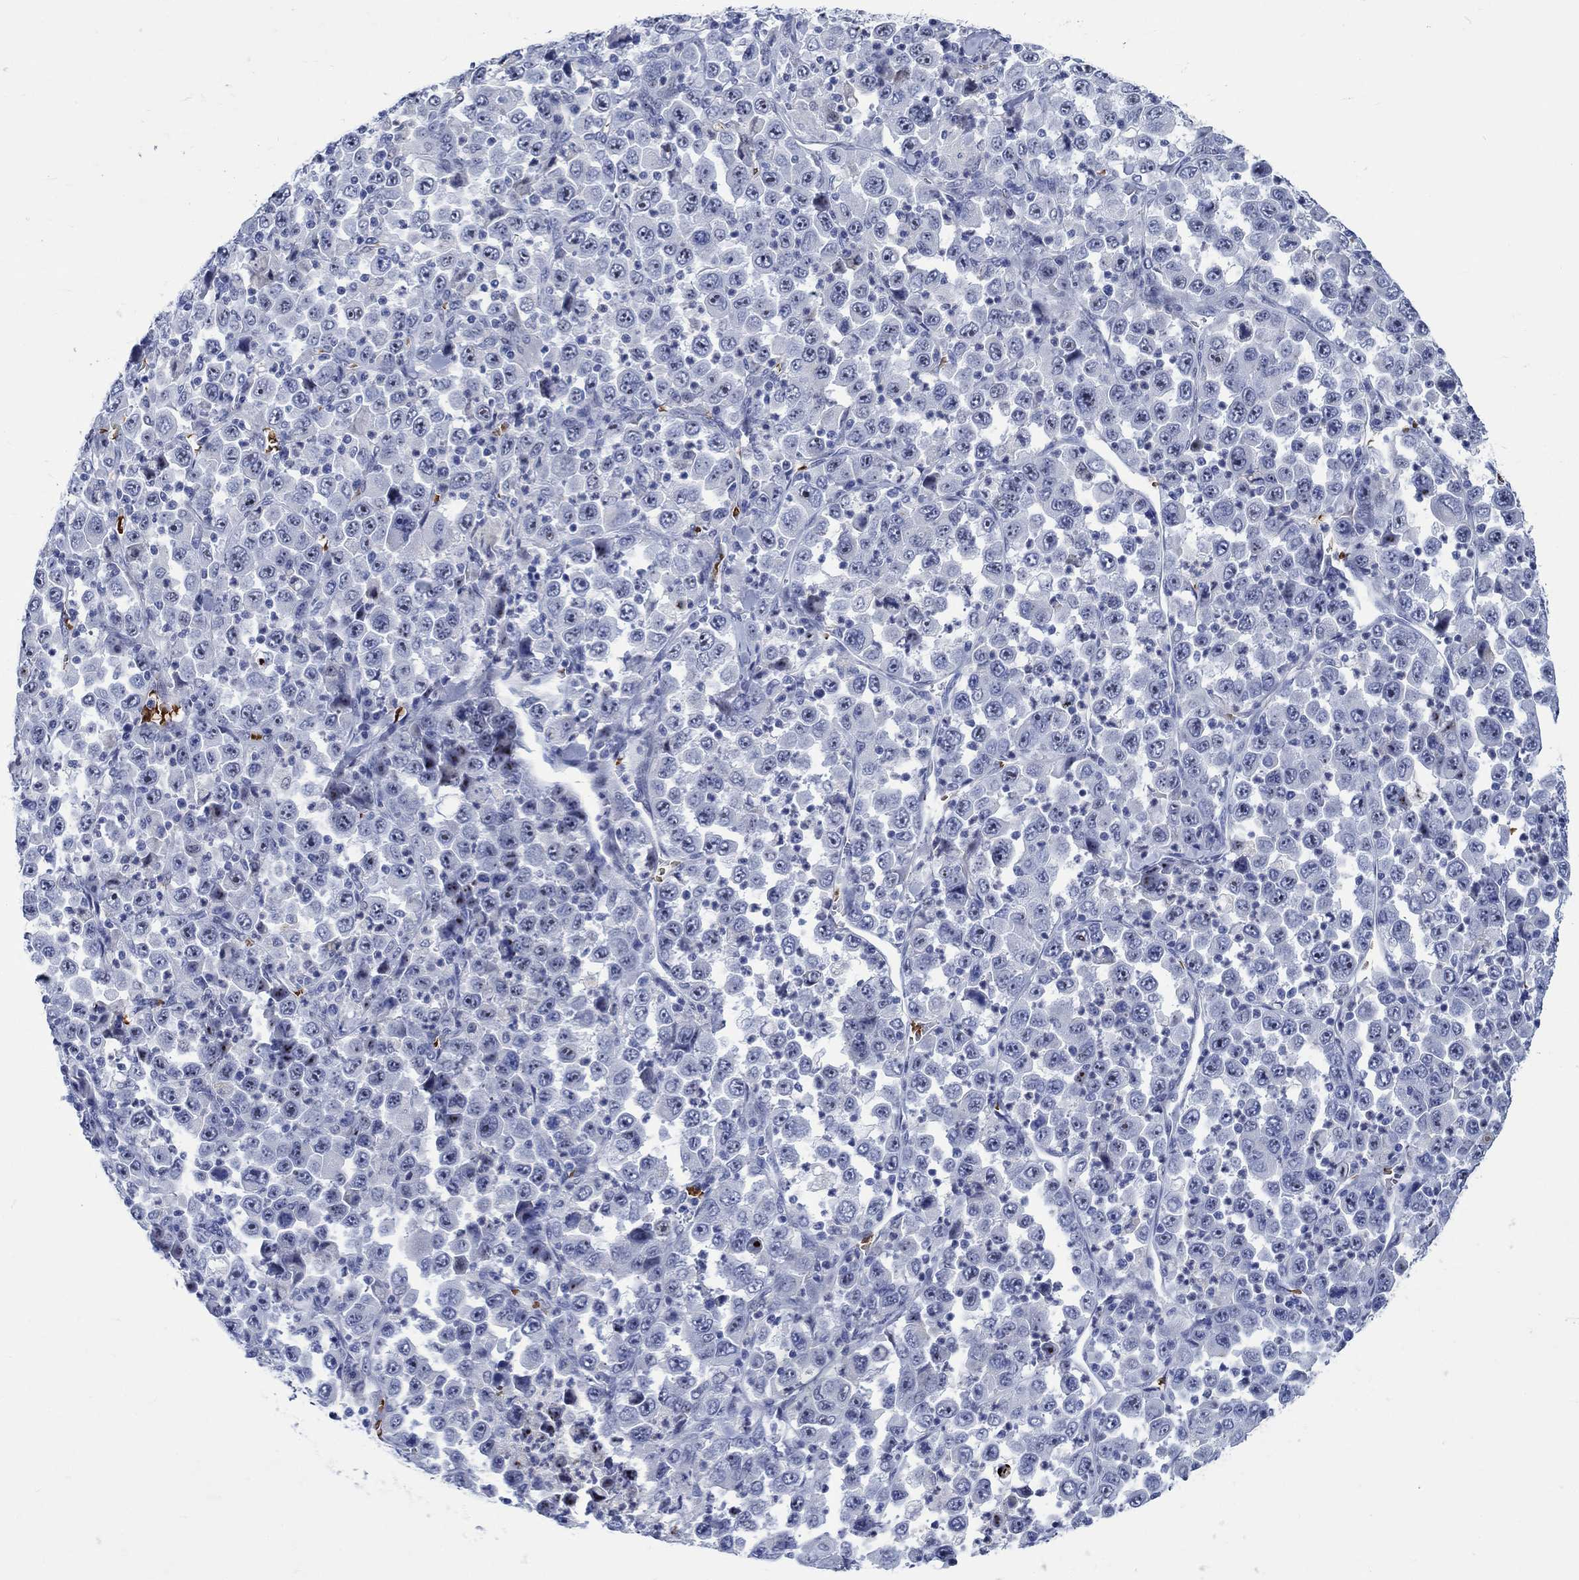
{"staining": {"intensity": "strong", "quantity": "<25%", "location": "nuclear"}, "tissue": "stomach cancer", "cell_type": "Tumor cells", "image_type": "cancer", "snomed": [{"axis": "morphology", "description": "Normal tissue, NOS"}, {"axis": "morphology", "description": "Adenocarcinoma, NOS"}, {"axis": "topography", "description": "Stomach, upper"}, {"axis": "topography", "description": "Stomach"}], "caption": "Immunohistochemistry (DAB (3,3'-diaminobenzidine)) staining of human stomach cancer exhibits strong nuclear protein positivity in about <25% of tumor cells.", "gene": "ZNF446", "patient": {"sex": "male", "age": 59}}